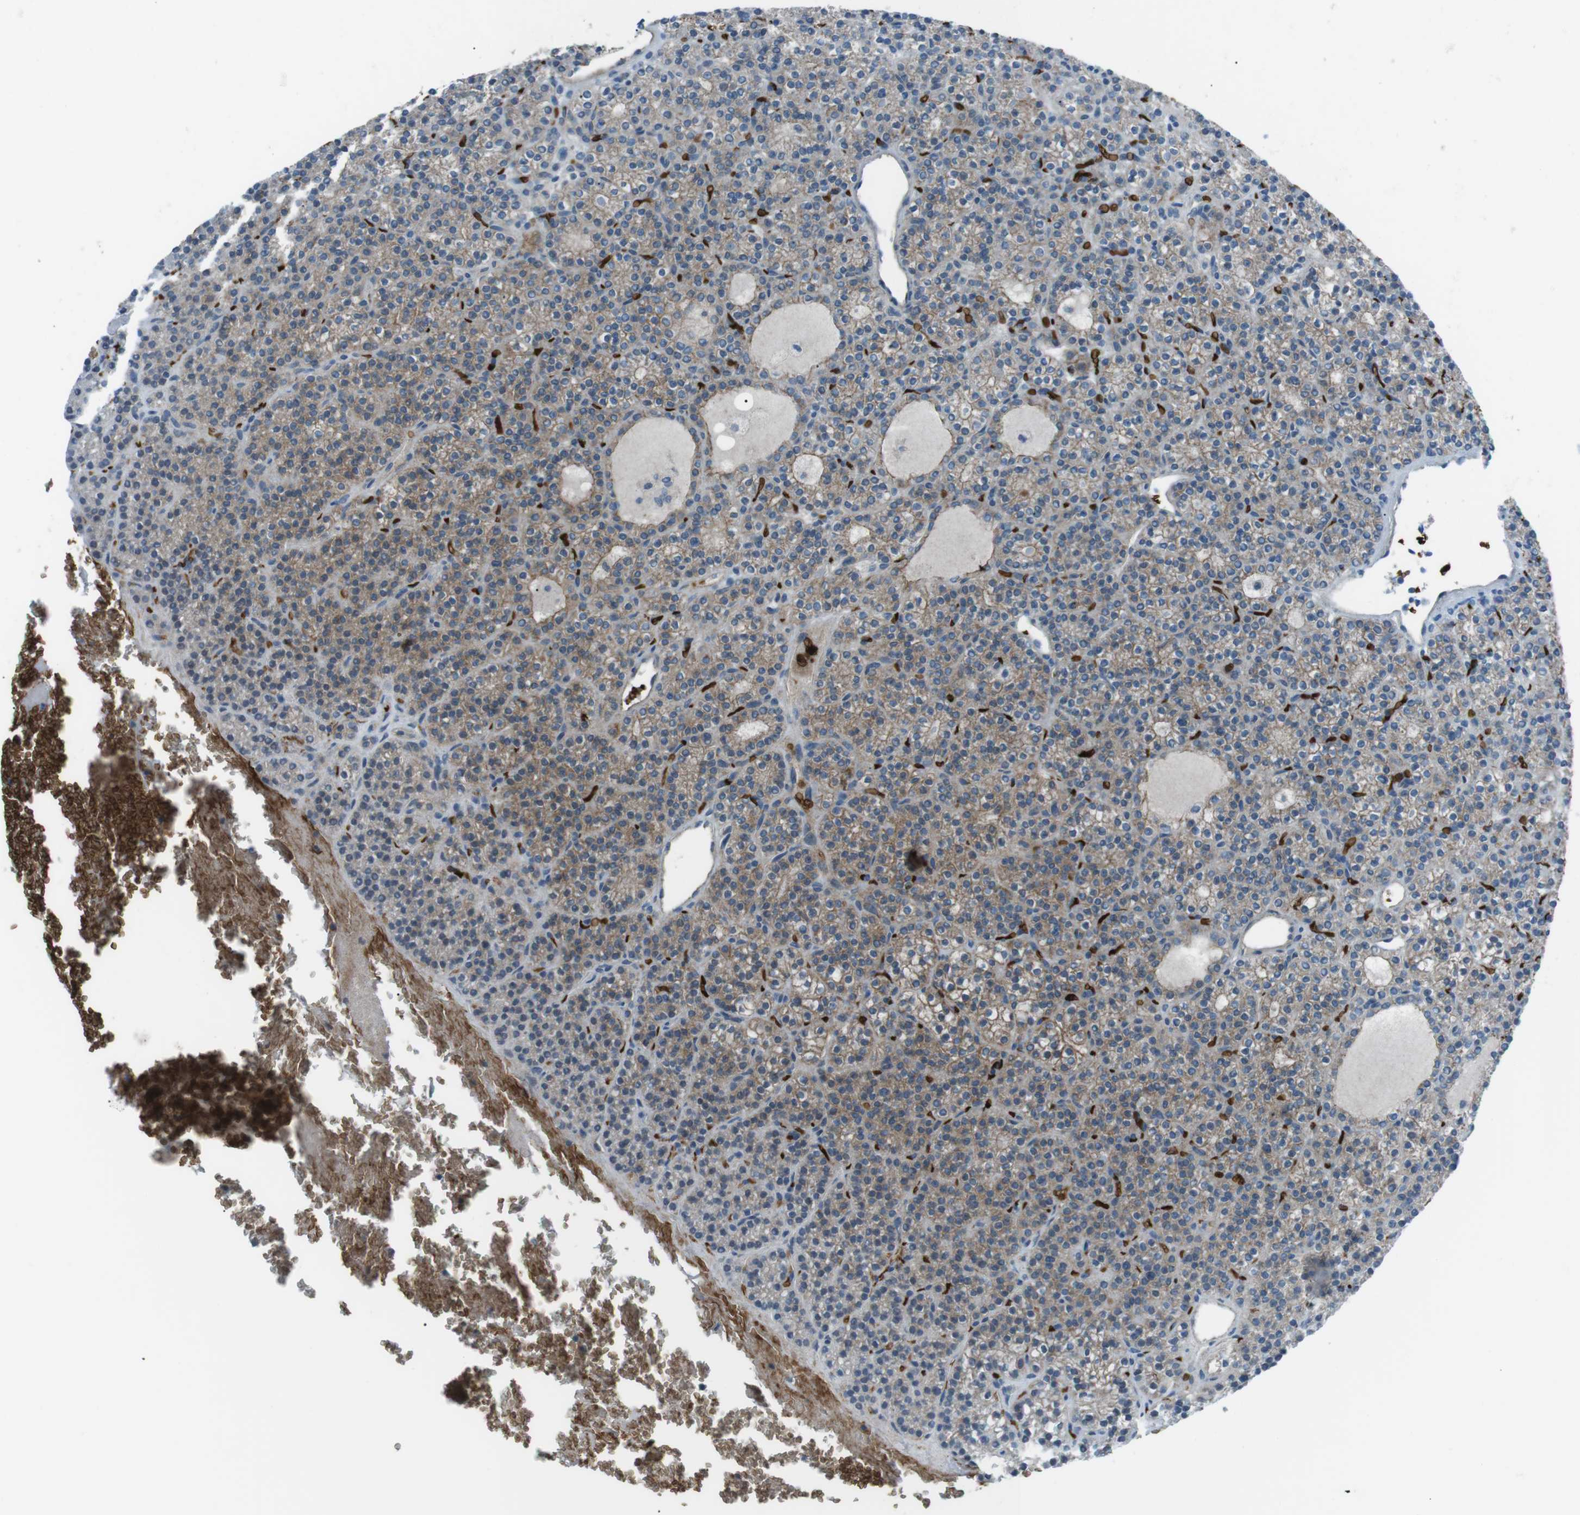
{"staining": {"intensity": "weak", "quantity": ">75%", "location": "cytoplasmic/membranous"}, "tissue": "parathyroid gland", "cell_type": "Glandular cells", "image_type": "normal", "snomed": [{"axis": "morphology", "description": "Normal tissue, NOS"}, {"axis": "morphology", "description": "Adenoma, NOS"}, {"axis": "topography", "description": "Parathyroid gland"}], "caption": "Protein analysis of unremarkable parathyroid gland reveals weak cytoplasmic/membranous positivity in approximately >75% of glandular cells. (Stains: DAB (3,3'-diaminobenzidine) in brown, nuclei in blue, Microscopy: brightfield microscopy at high magnification).", "gene": "SPTA1", "patient": {"sex": "female", "age": 64}}